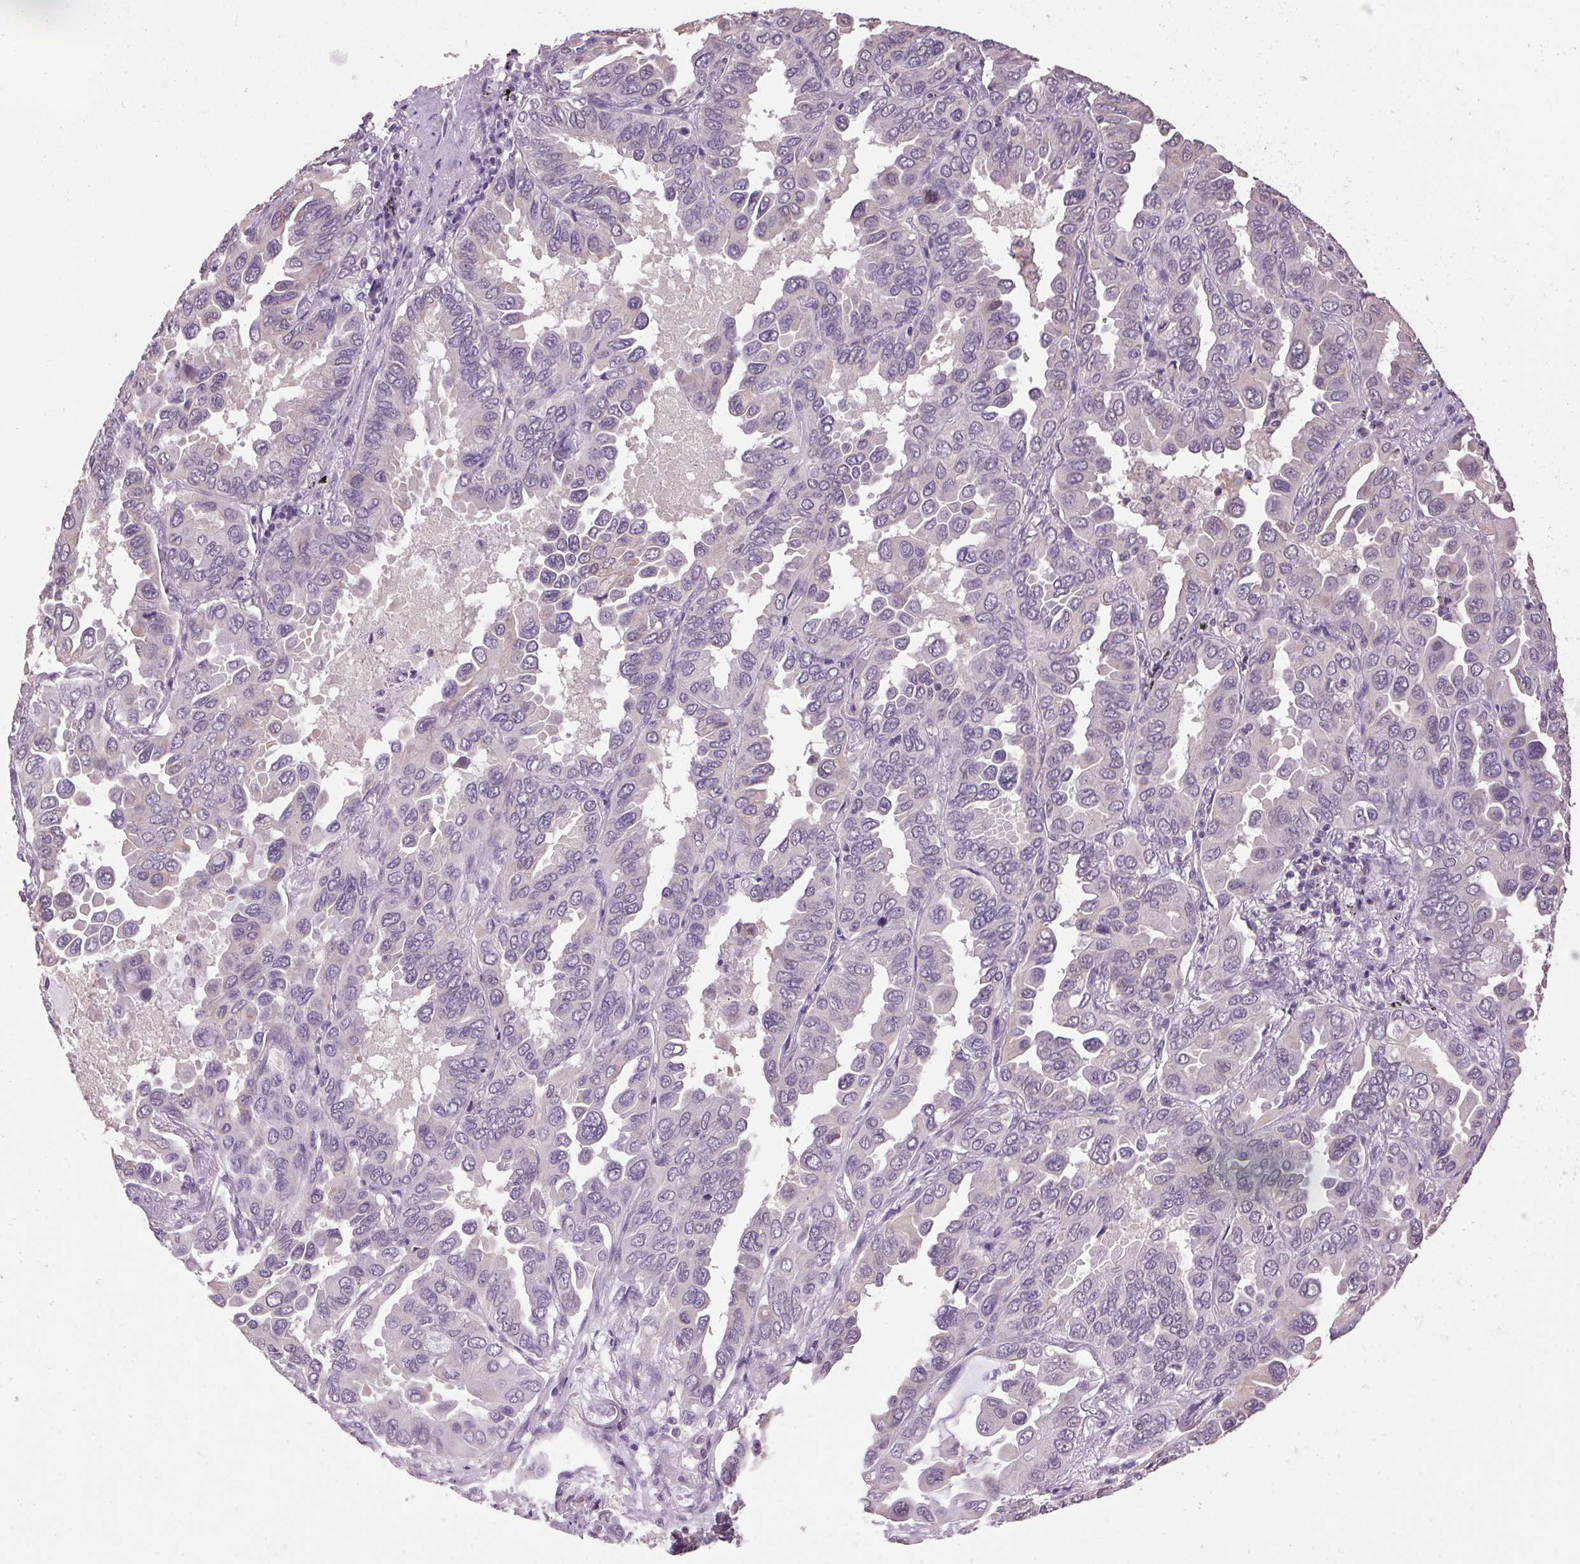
{"staining": {"intensity": "negative", "quantity": "none", "location": "none"}, "tissue": "lung cancer", "cell_type": "Tumor cells", "image_type": "cancer", "snomed": [{"axis": "morphology", "description": "Adenocarcinoma, NOS"}, {"axis": "topography", "description": "Lung"}], "caption": "Tumor cells show no significant protein expression in lung cancer (adenocarcinoma). The staining was performed using DAB (3,3'-diaminobenzidine) to visualize the protein expression in brown, while the nuclei were stained in blue with hematoxylin (Magnification: 20x).", "gene": "VWA3B", "patient": {"sex": "male", "age": 64}}